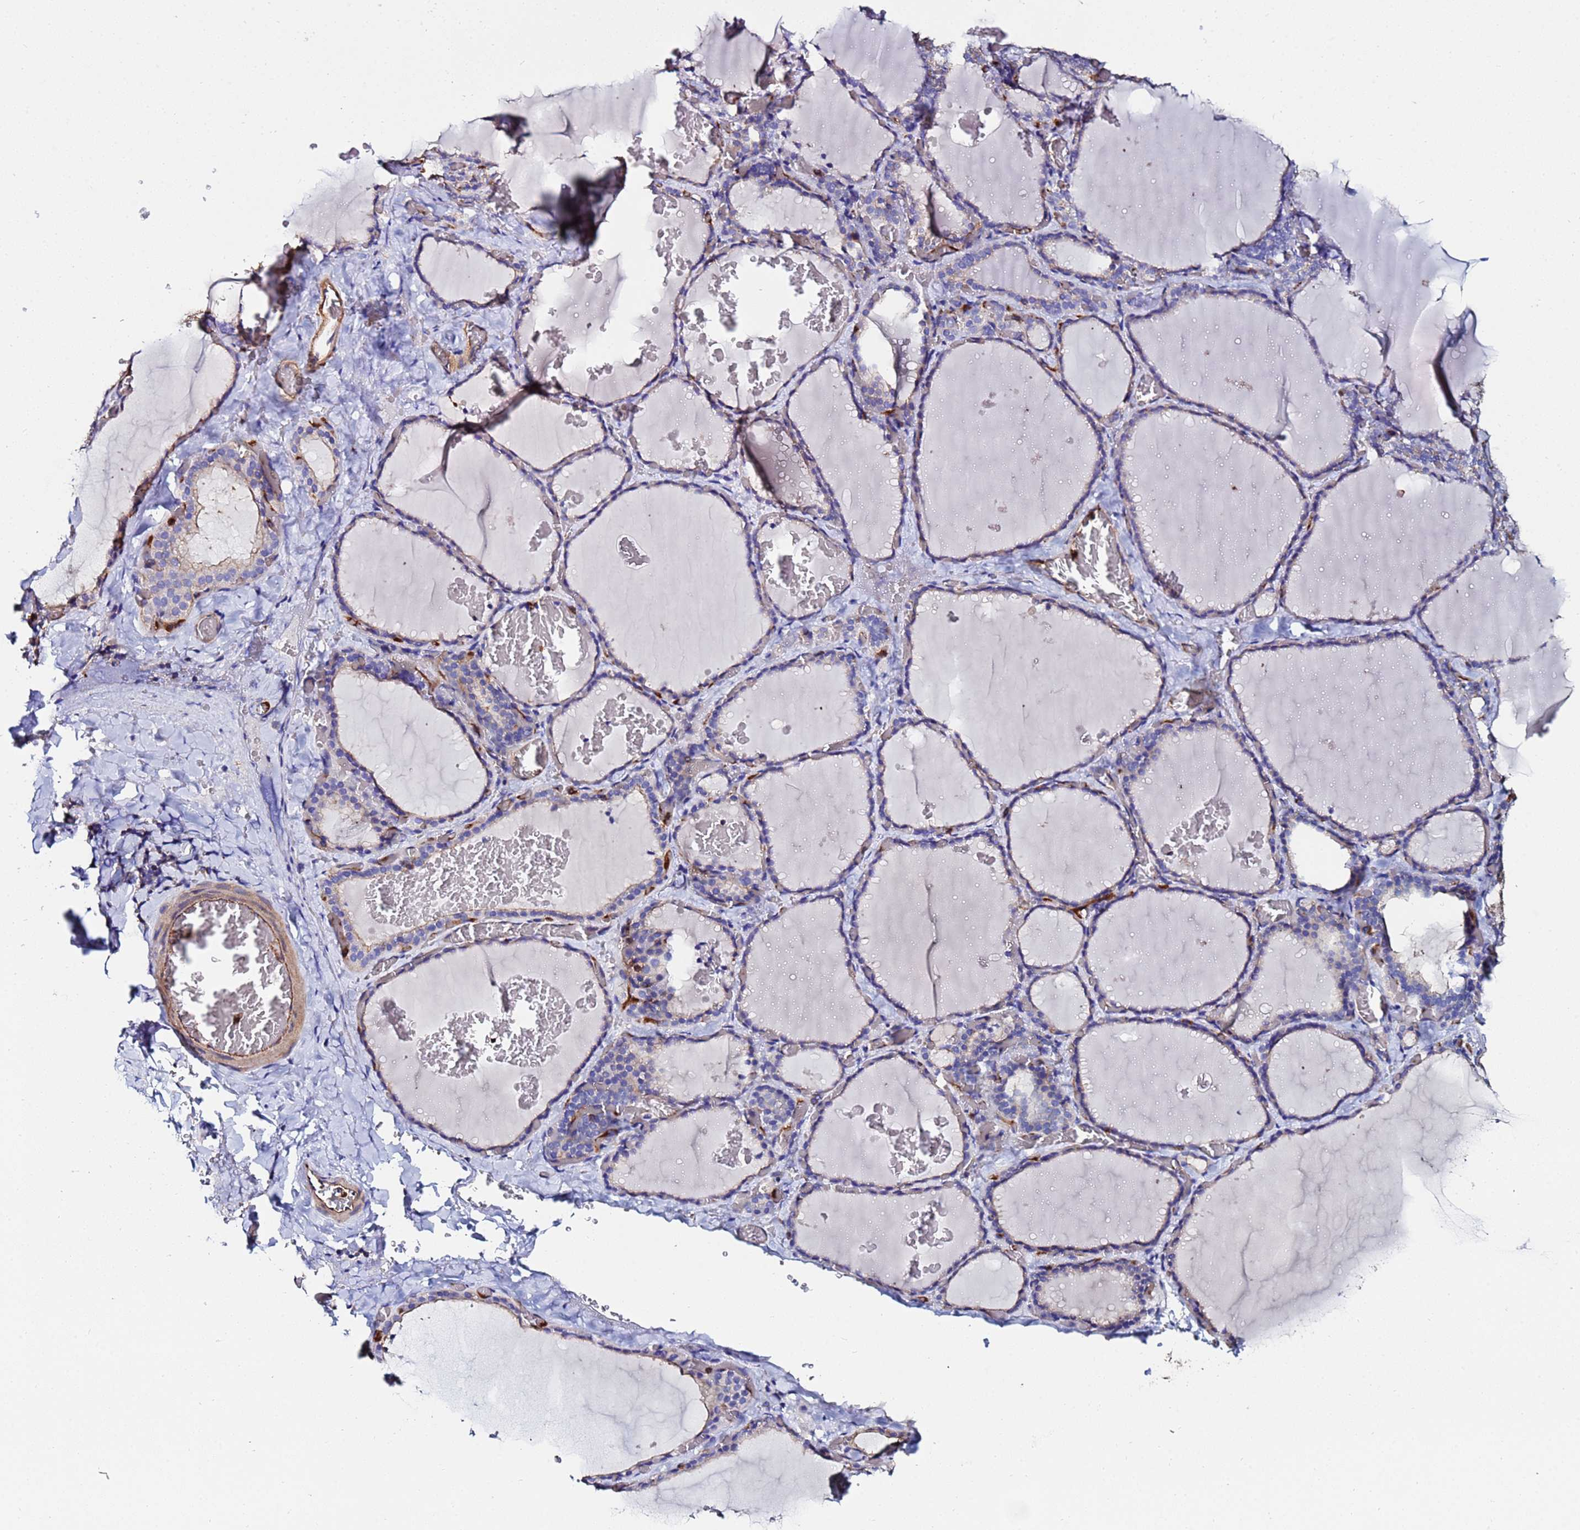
{"staining": {"intensity": "negative", "quantity": "none", "location": "none"}, "tissue": "thyroid gland", "cell_type": "Glandular cells", "image_type": "normal", "snomed": [{"axis": "morphology", "description": "Normal tissue, NOS"}, {"axis": "topography", "description": "Thyroid gland"}], "caption": "IHC micrograph of normal thyroid gland stained for a protein (brown), which displays no positivity in glandular cells.", "gene": "POTEE", "patient": {"sex": "female", "age": 39}}